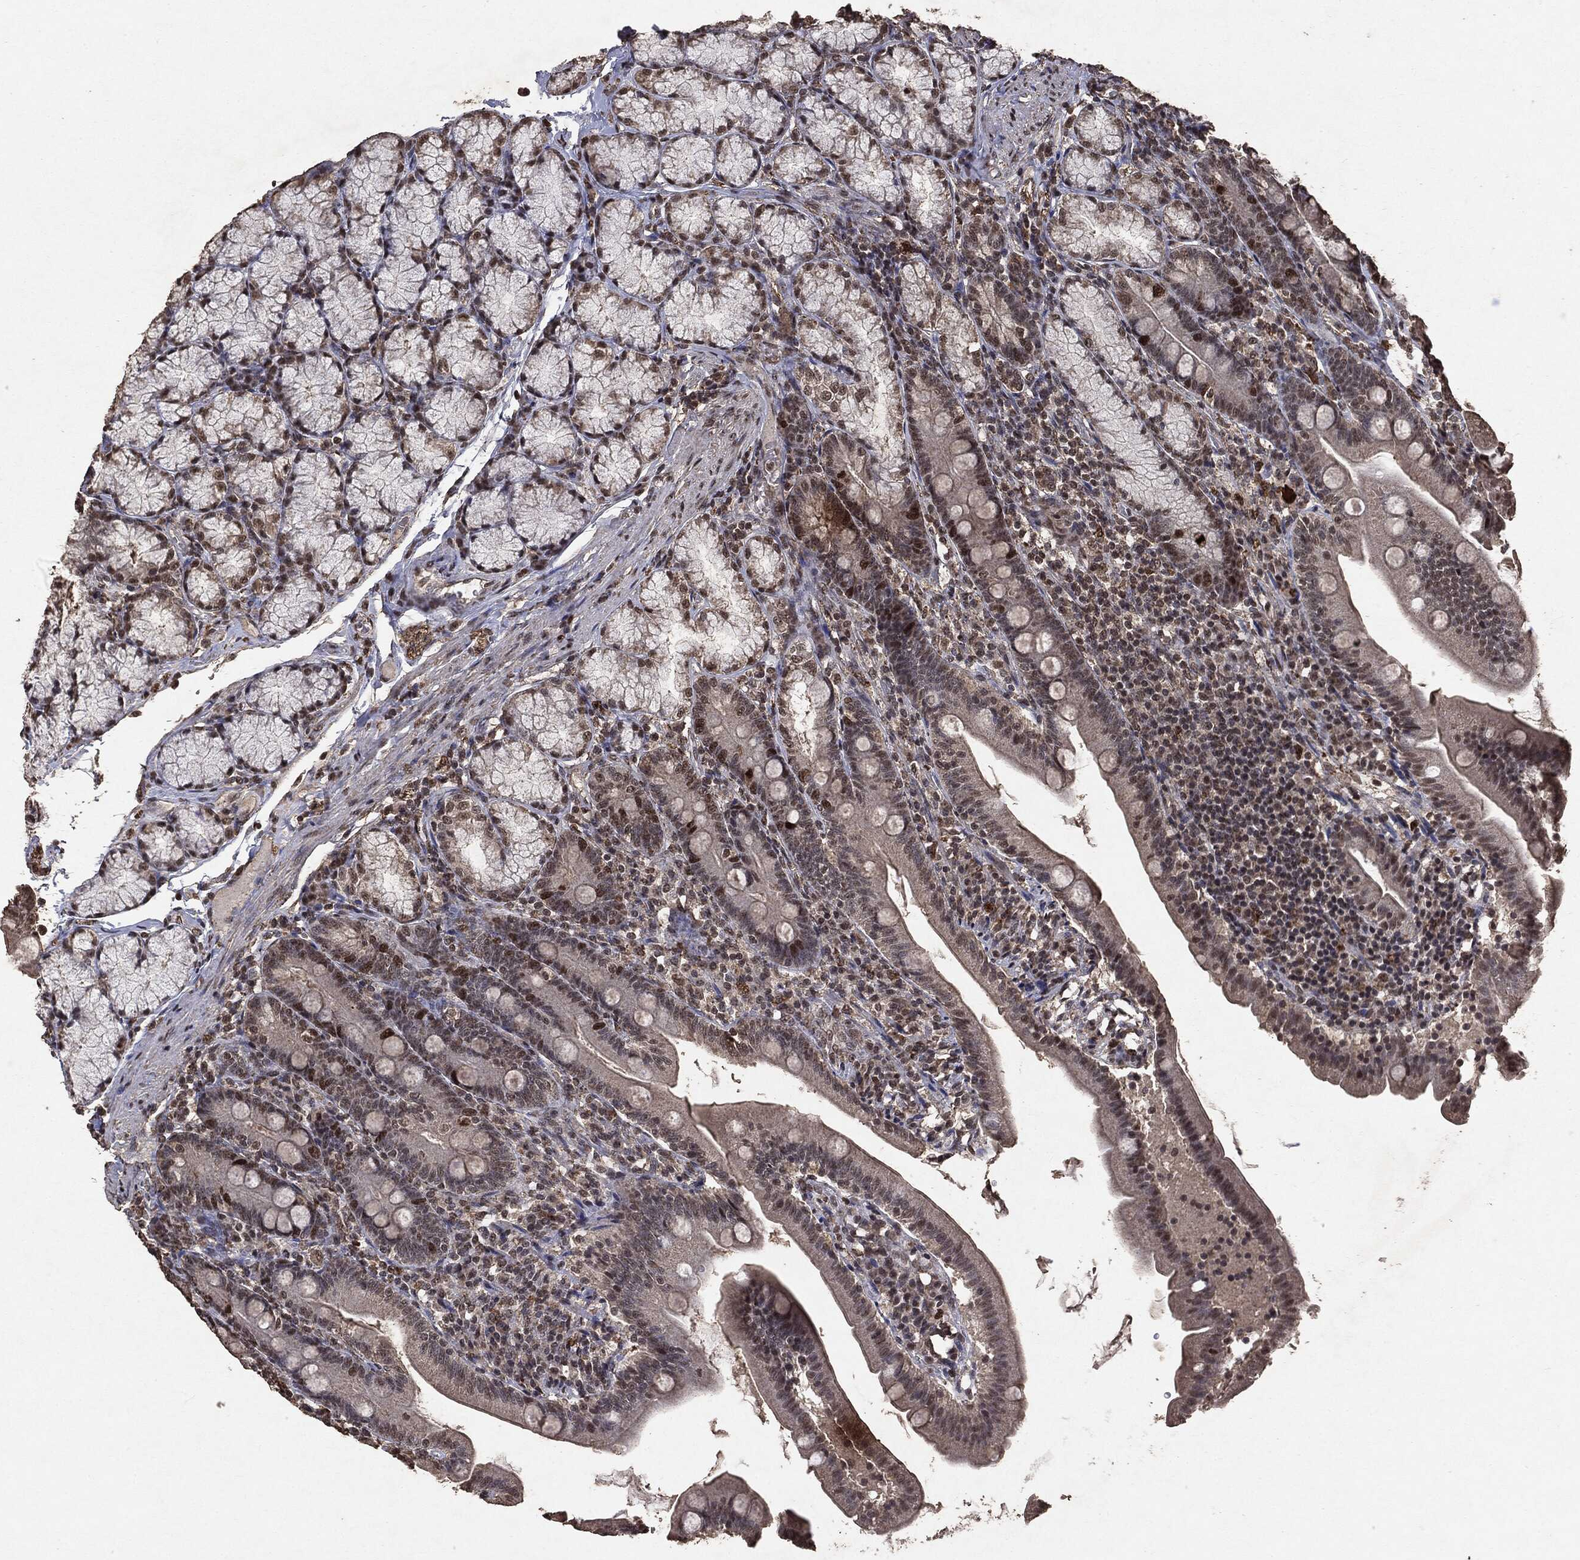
{"staining": {"intensity": "moderate", "quantity": "<25%", "location": "nuclear"}, "tissue": "duodenum", "cell_type": "Glandular cells", "image_type": "normal", "snomed": [{"axis": "morphology", "description": "Normal tissue, NOS"}, {"axis": "topography", "description": "Duodenum"}], "caption": "An image of duodenum stained for a protein shows moderate nuclear brown staining in glandular cells. The protein of interest is stained brown, and the nuclei are stained in blue (DAB (3,3'-diaminobenzidine) IHC with brightfield microscopy, high magnification).", "gene": "RAD18", "patient": {"sex": "female", "age": 67}}